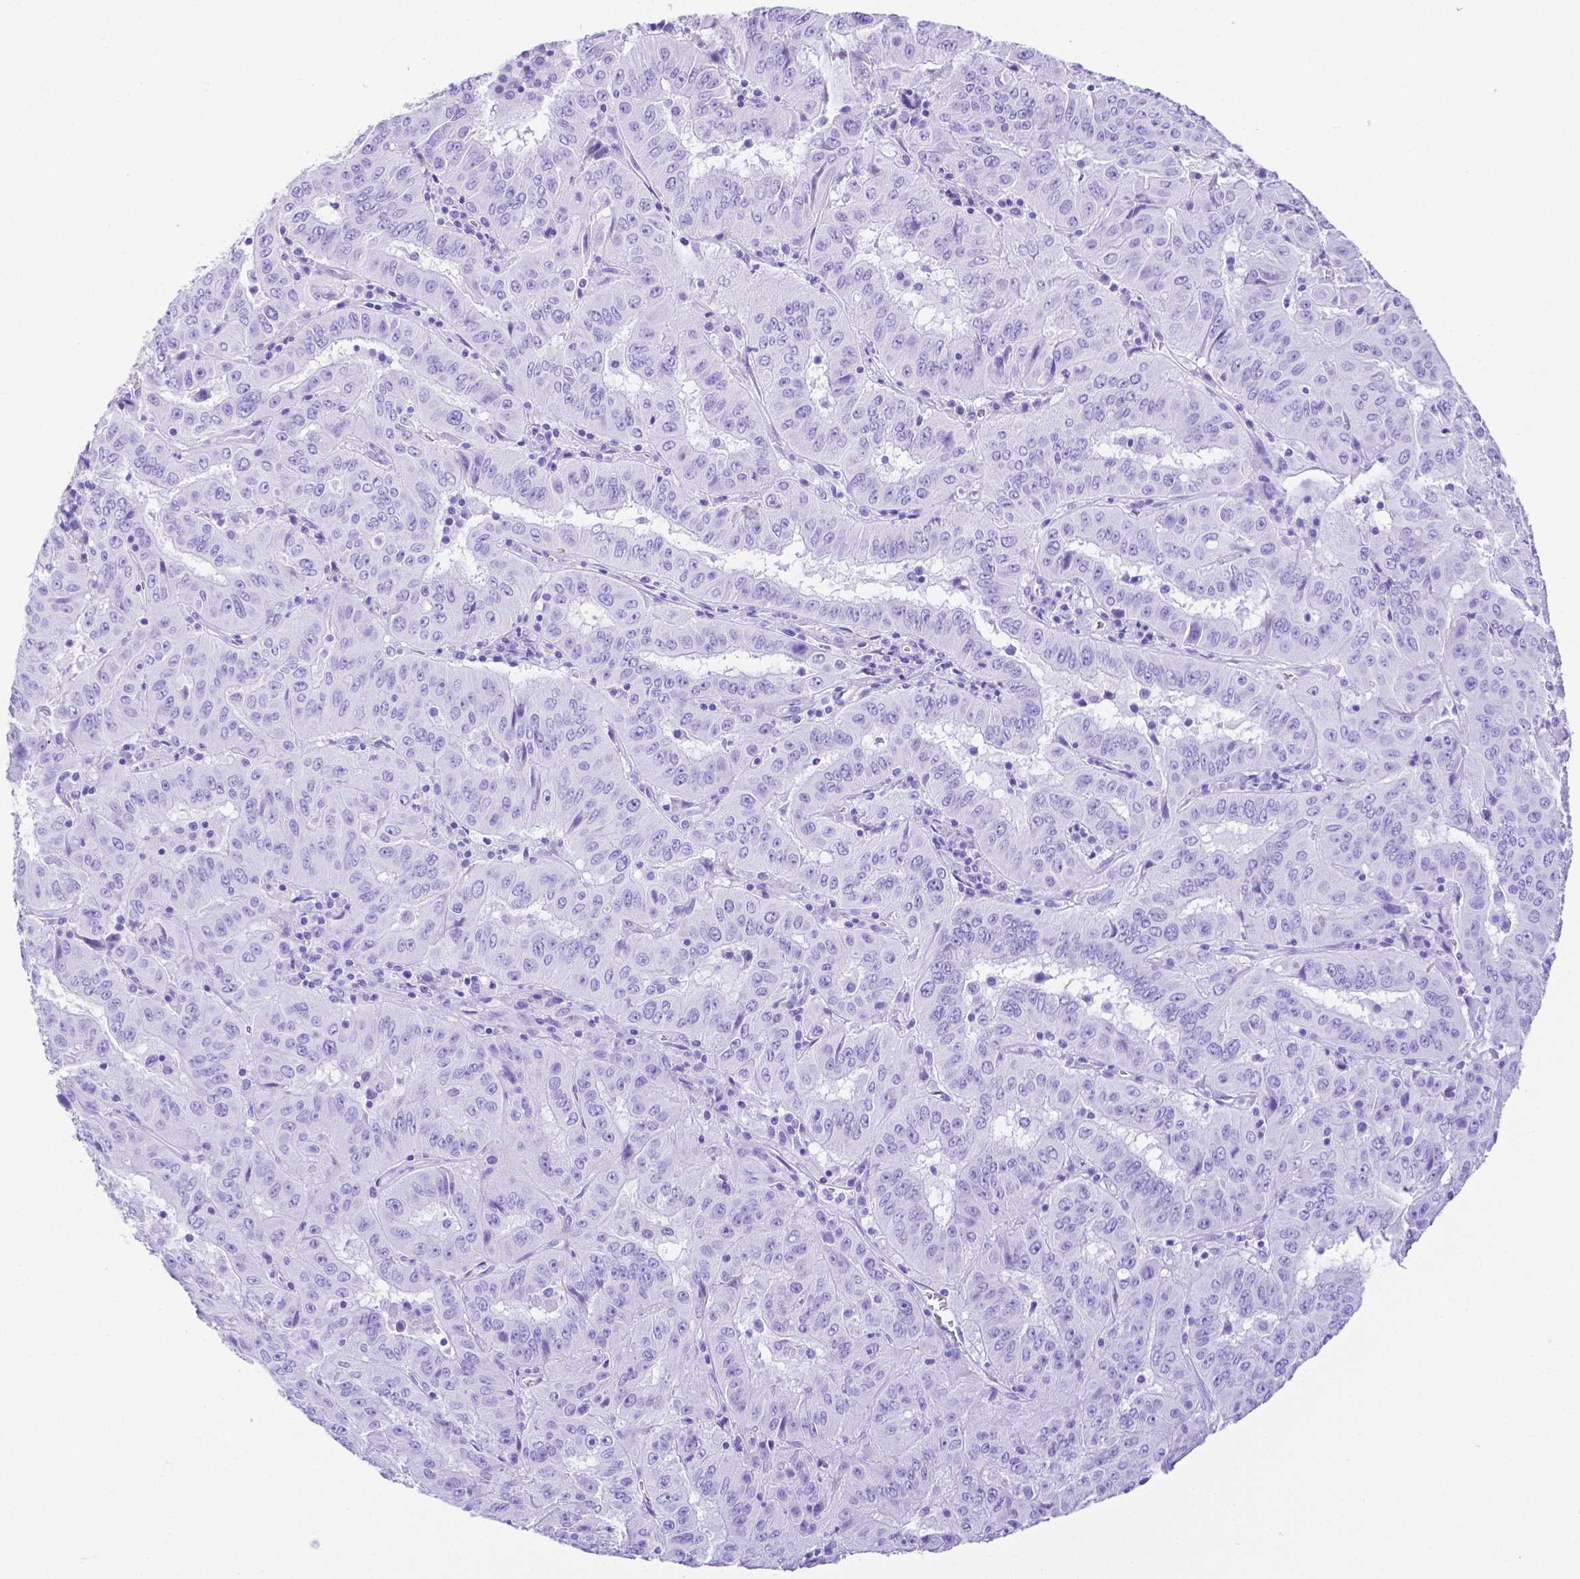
{"staining": {"intensity": "negative", "quantity": "none", "location": "none"}, "tissue": "pancreatic cancer", "cell_type": "Tumor cells", "image_type": "cancer", "snomed": [{"axis": "morphology", "description": "Adenocarcinoma, NOS"}, {"axis": "topography", "description": "Pancreas"}], "caption": "Immunohistochemistry histopathology image of neoplastic tissue: human adenocarcinoma (pancreatic) stained with DAB (3,3'-diaminobenzidine) exhibits no significant protein staining in tumor cells.", "gene": "SMR3A", "patient": {"sex": "male", "age": 63}}